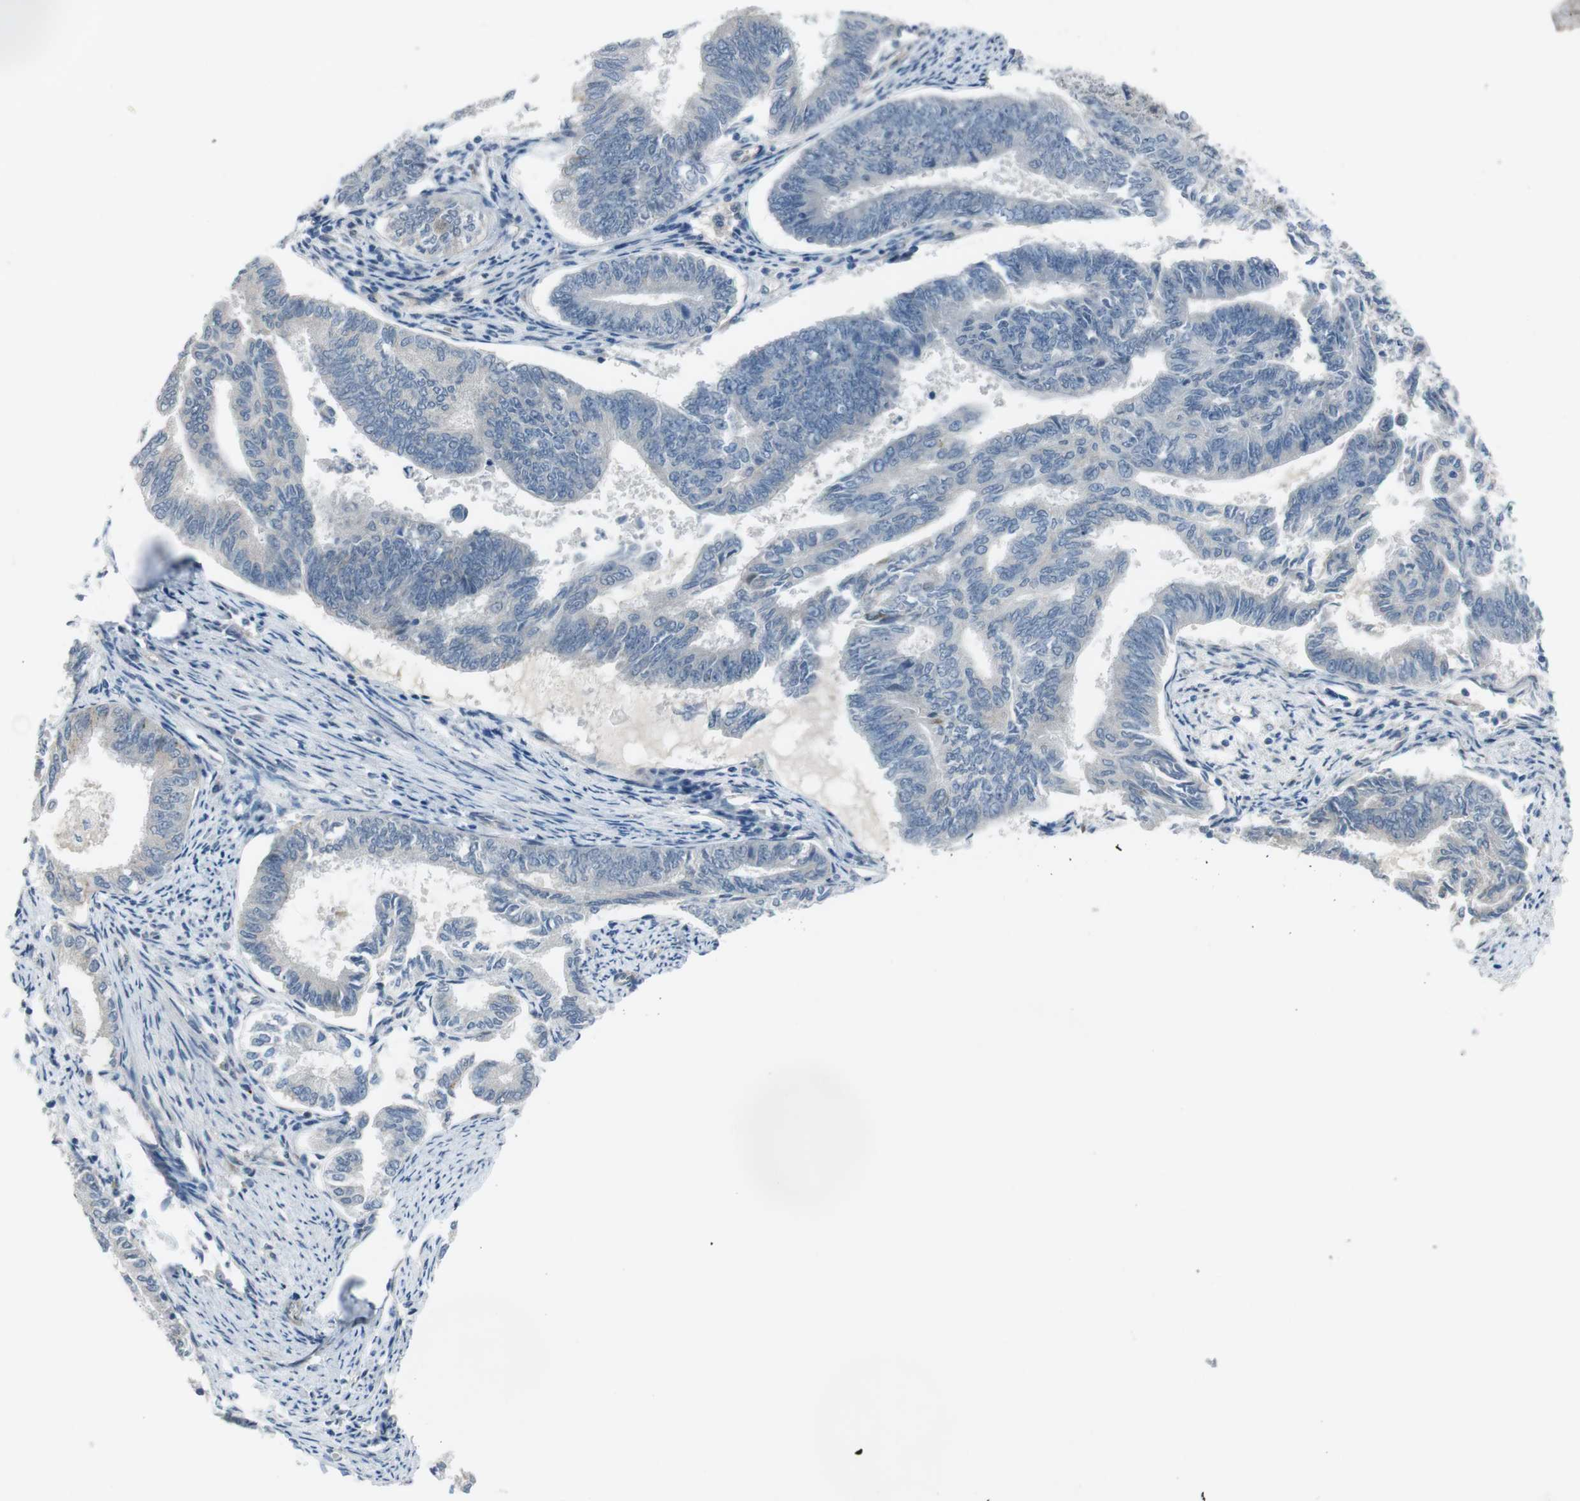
{"staining": {"intensity": "negative", "quantity": "none", "location": "none"}, "tissue": "endometrial cancer", "cell_type": "Tumor cells", "image_type": "cancer", "snomed": [{"axis": "morphology", "description": "Adenocarcinoma, NOS"}, {"axis": "topography", "description": "Endometrium"}], "caption": "Tumor cells show no significant positivity in adenocarcinoma (endometrial).", "gene": "ANK2", "patient": {"sex": "female", "age": 86}}